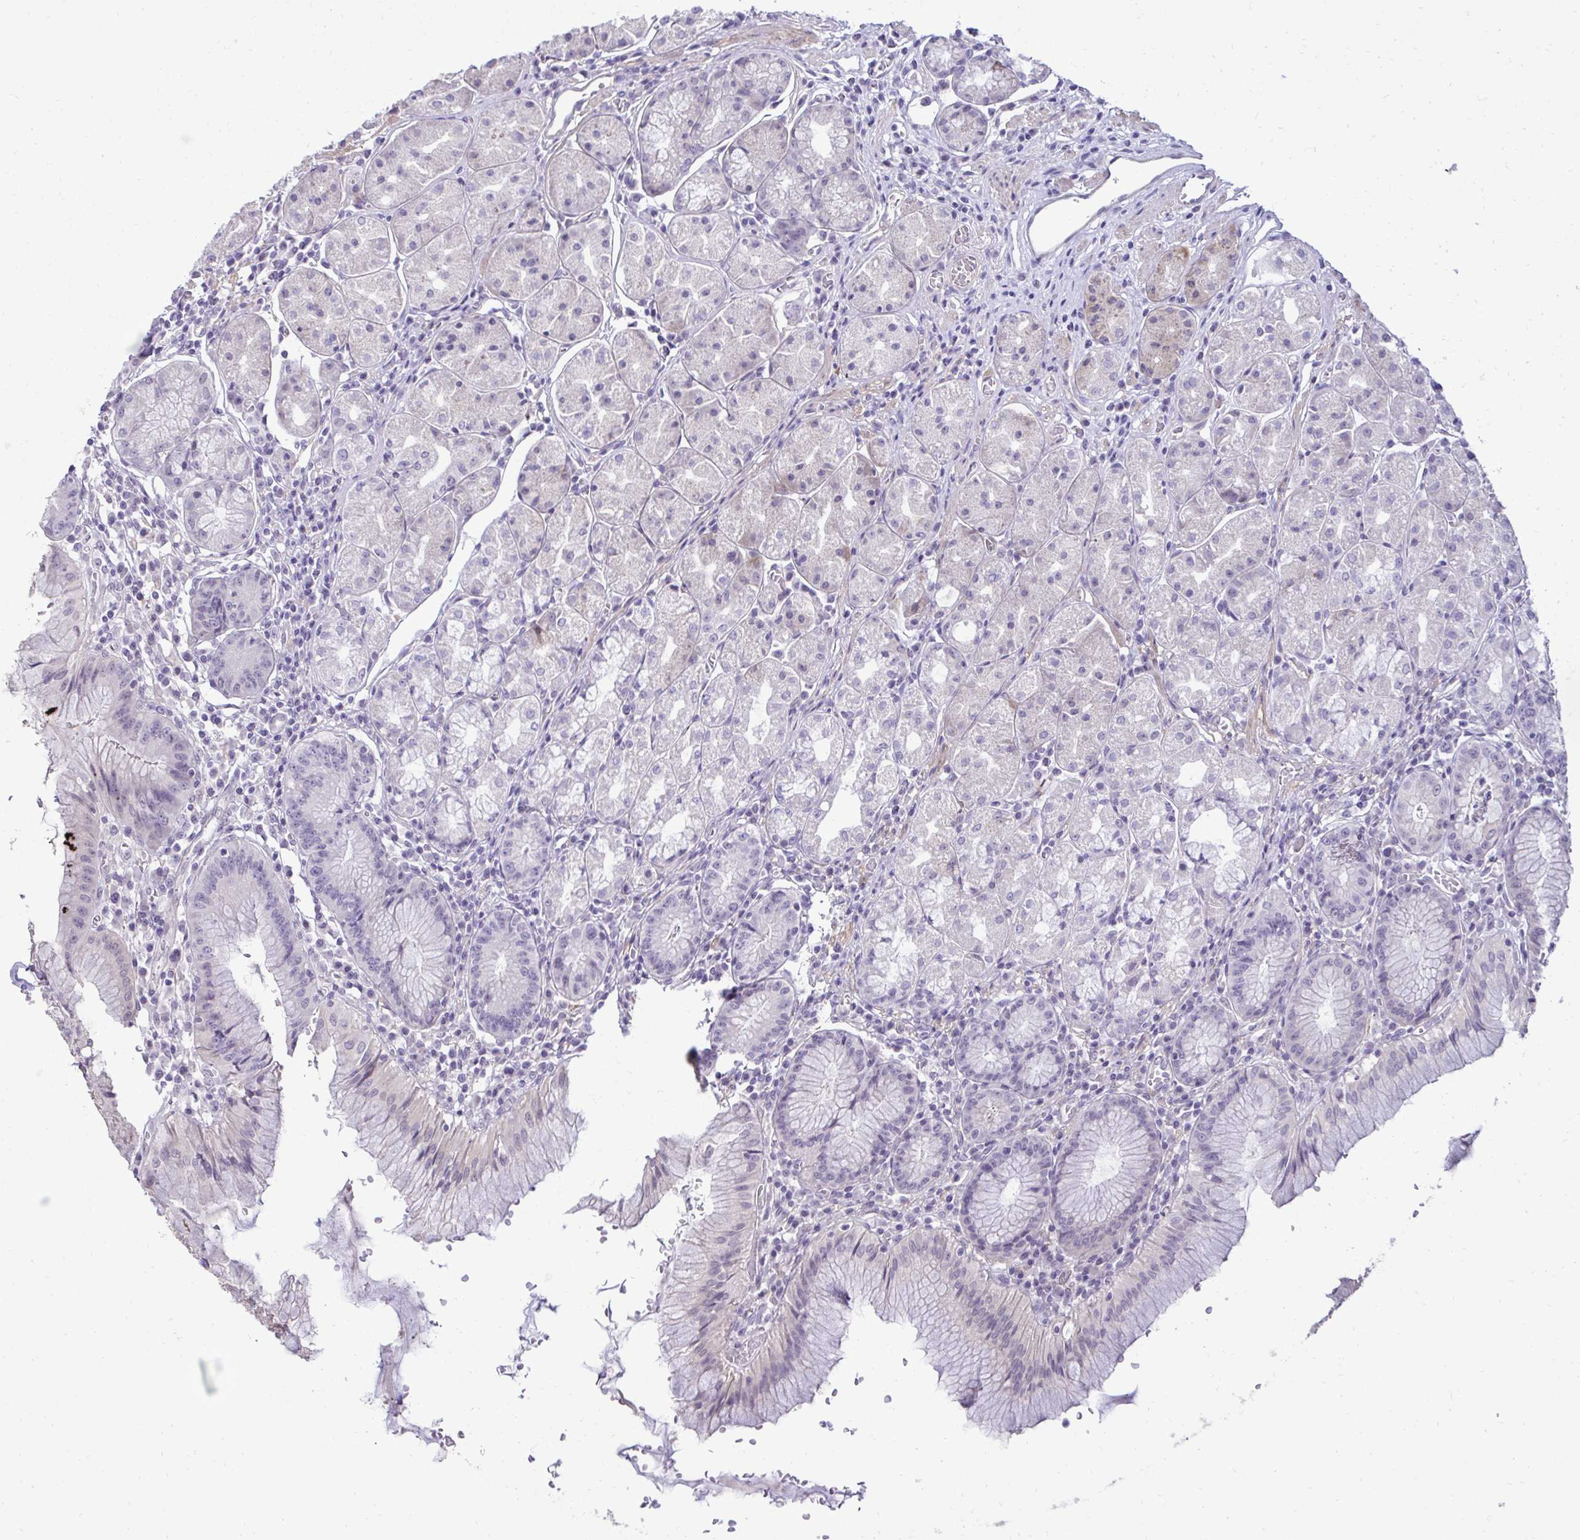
{"staining": {"intensity": "negative", "quantity": "none", "location": "none"}, "tissue": "stomach", "cell_type": "Glandular cells", "image_type": "normal", "snomed": [{"axis": "morphology", "description": "Normal tissue, NOS"}, {"axis": "topography", "description": "Stomach"}], "caption": "DAB (3,3'-diaminobenzidine) immunohistochemical staining of benign human stomach exhibits no significant staining in glandular cells. Nuclei are stained in blue.", "gene": "SLC30A3", "patient": {"sex": "male", "age": 55}}